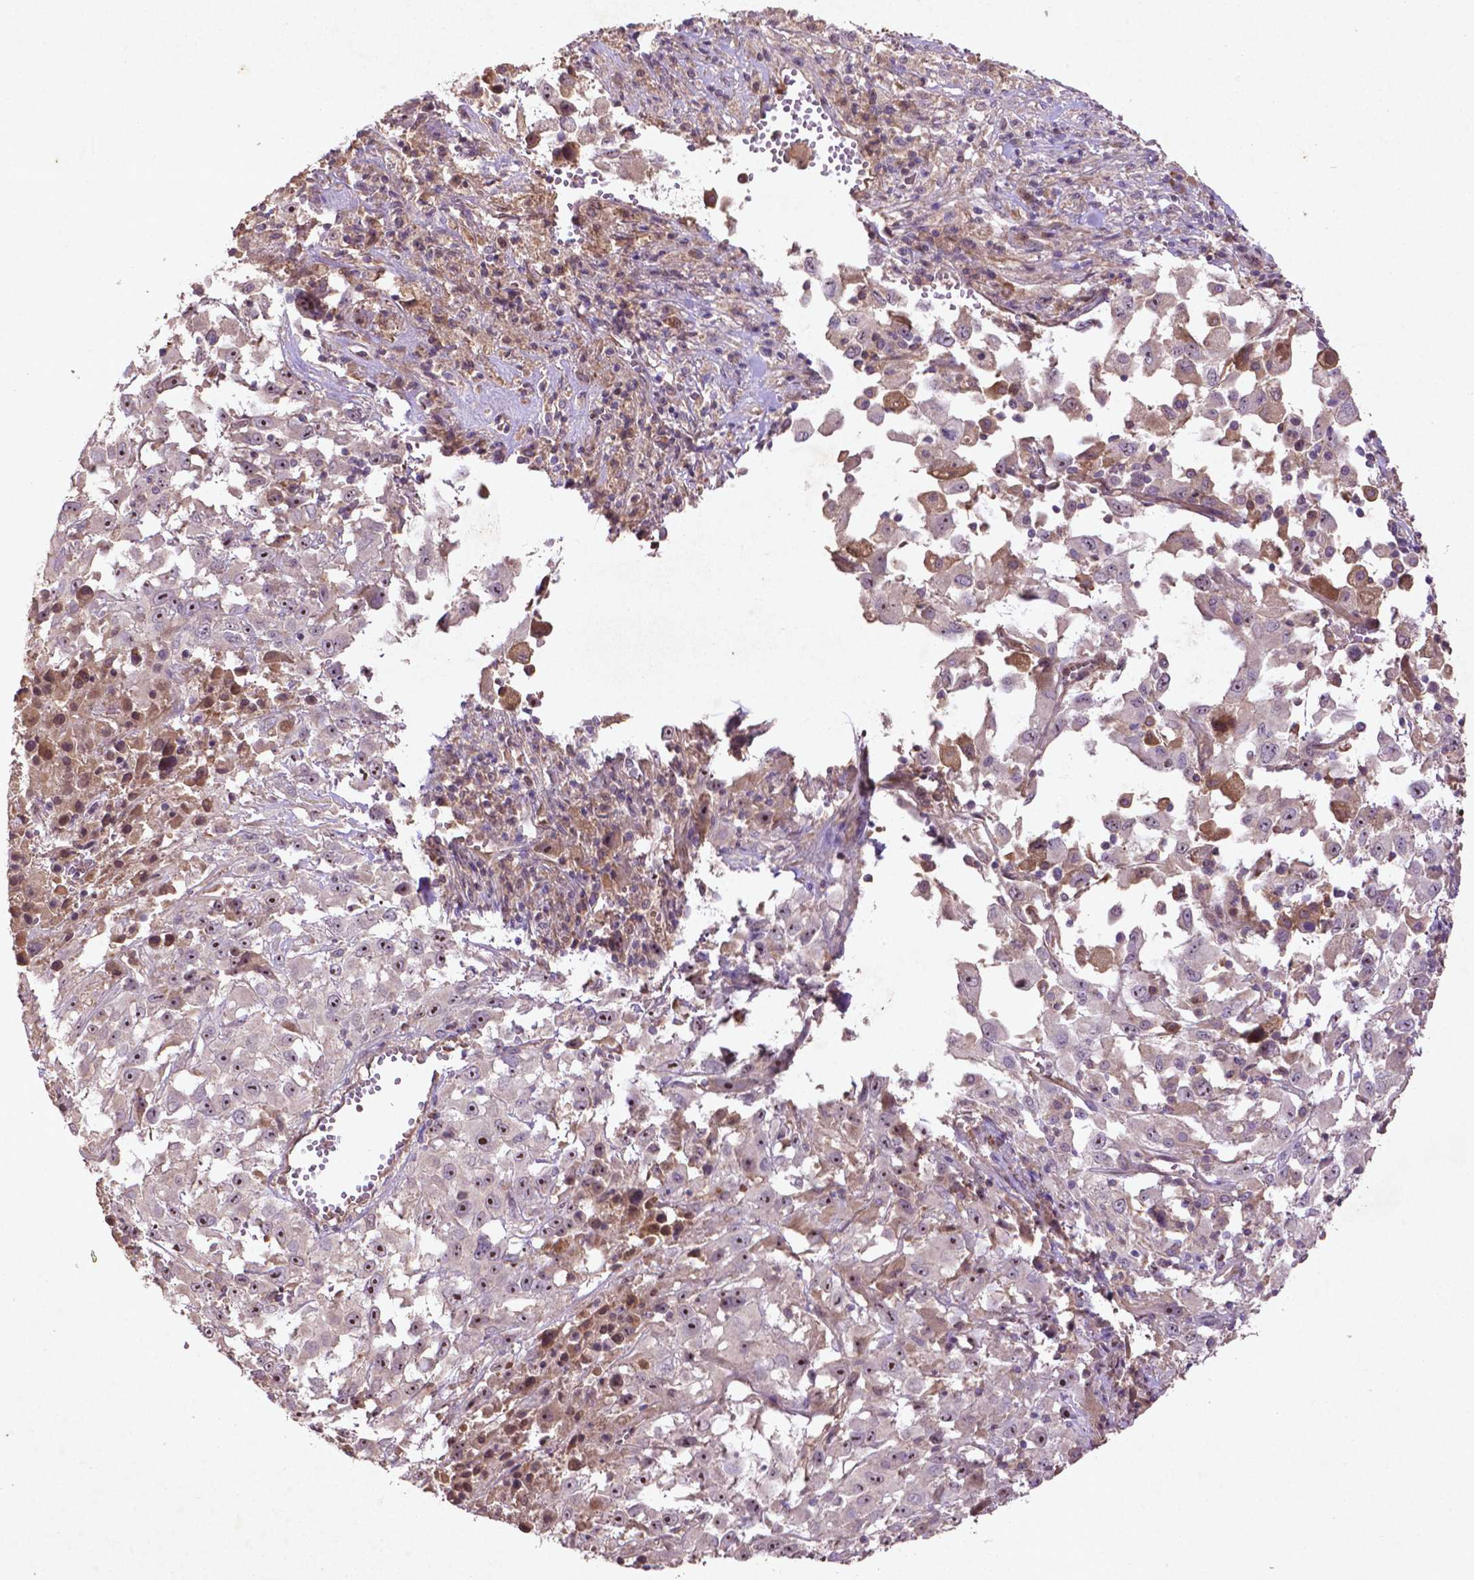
{"staining": {"intensity": "negative", "quantity": "none", "location": "none"}, "tissue": "melanoma", "cell_type": "Tumor cells", "image_type": "cancer", "snomed": [{"axis": "morphology", "description": "Malignant melanoma, Metastatic site"}, {"axis": "topography", "description": "Soft tissue"}], "caption": "Immunohistochemistry (IHC) photomicrograph of malignant melanoma (metastatic site) stained for a protein (brown), which demonstrates no expression in tumor cells. (DAB IHC with hematoxylin counter stain).", "gene": "COQ2", "patient": {"sex": "male", "age": 50}}